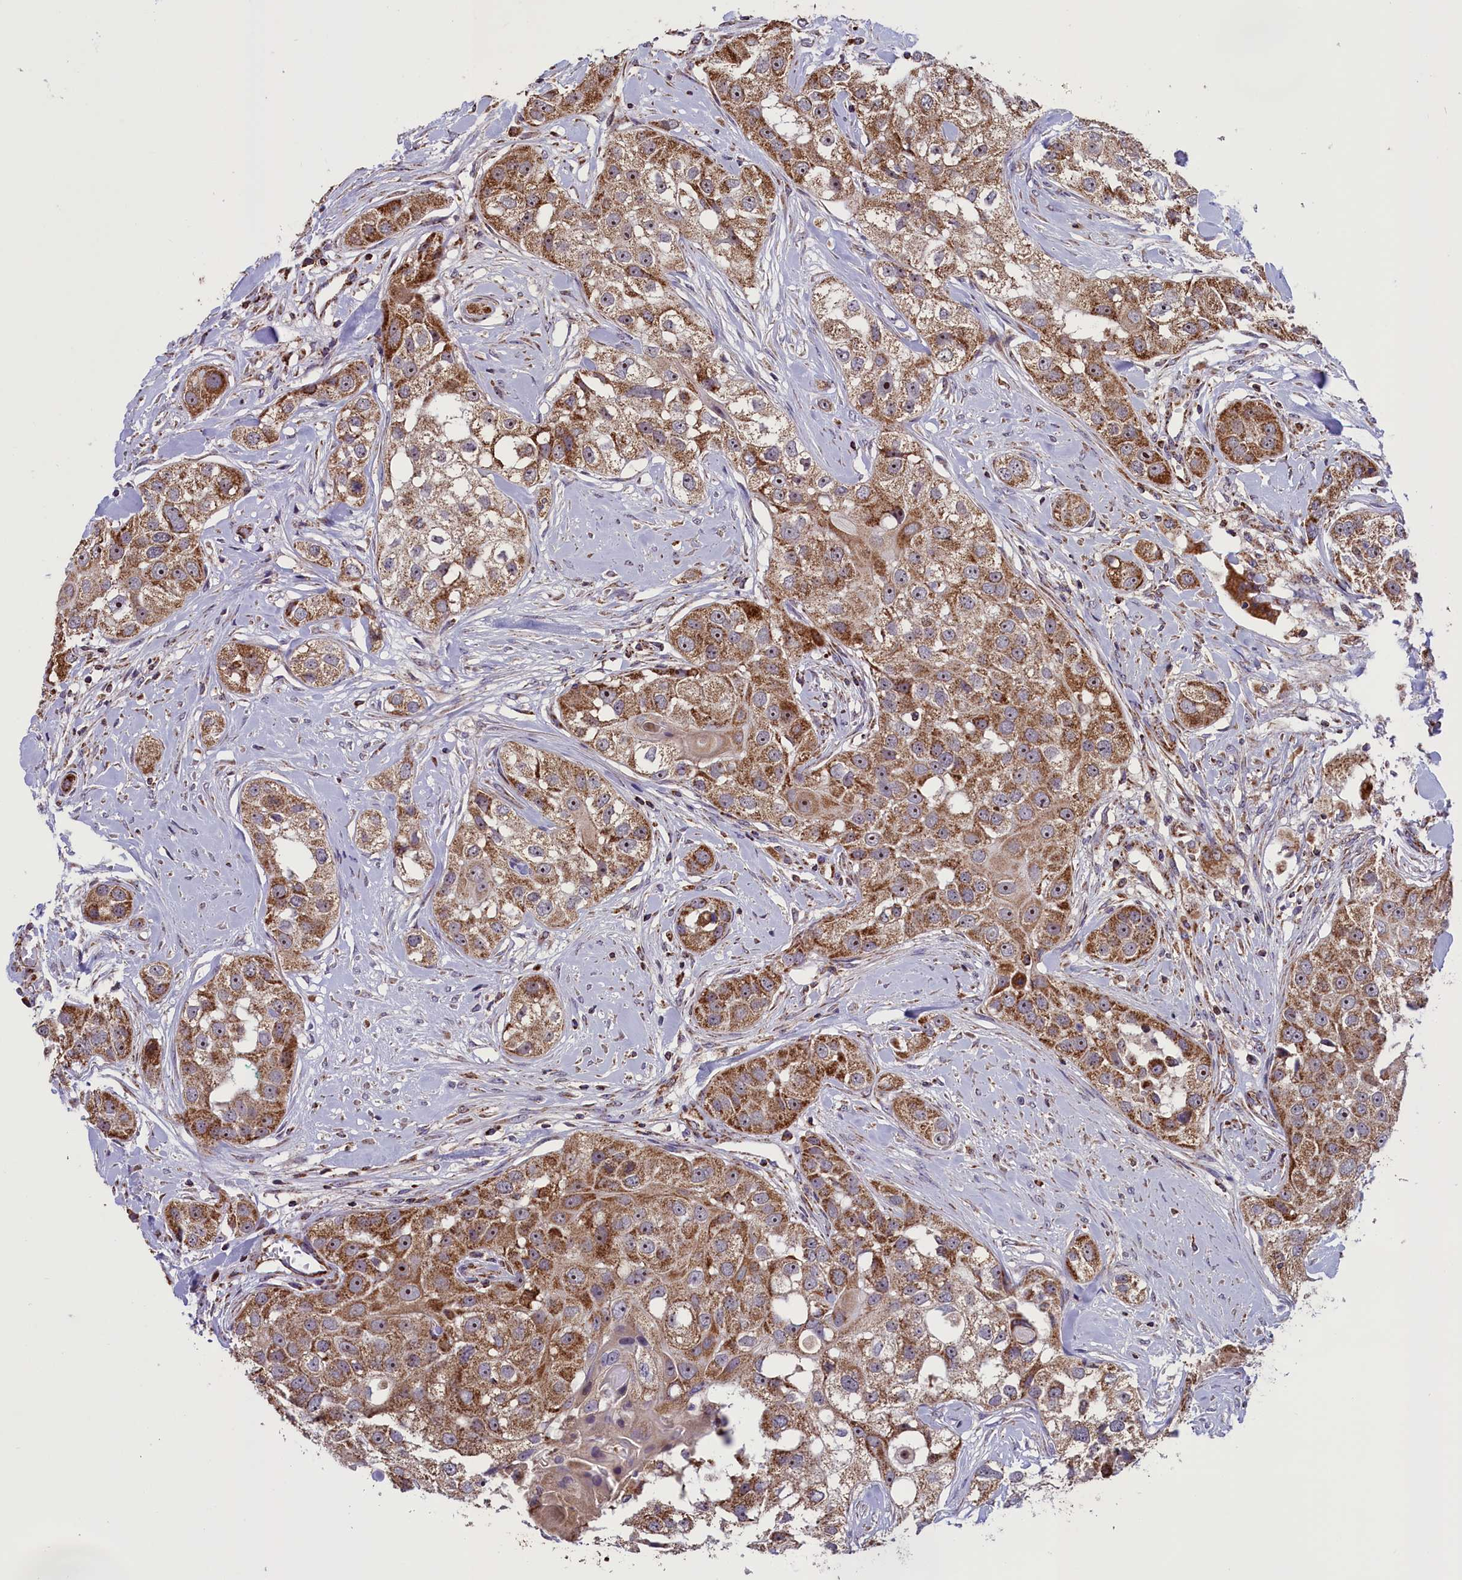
{"staining": {"intensity": "moderate", "quantity": ">75%", "location": "cytoplasmic/membranous"}, "tissue": "head and neck cancer", "cell_type": "Tumor cells", "image_type": "cancer", "snomed": [{"axis": "morphology", "description": "Normal tissue, NOS"}, {"axis": "morphology", "description": "Squamous cell carcinoma, NOS"}, {"axis": "topography", "description": "Skeletal muscle"}, {"axis": "topography", "description": "Head-Neck"}], "caption": "The immunohistochemical stain labels moderate cytoplasmic/membranous positivity in tumor cells of head and neck cancer tissue.", "gene": "GLRX5", "patient": {"sex": "male", "age": 51}}